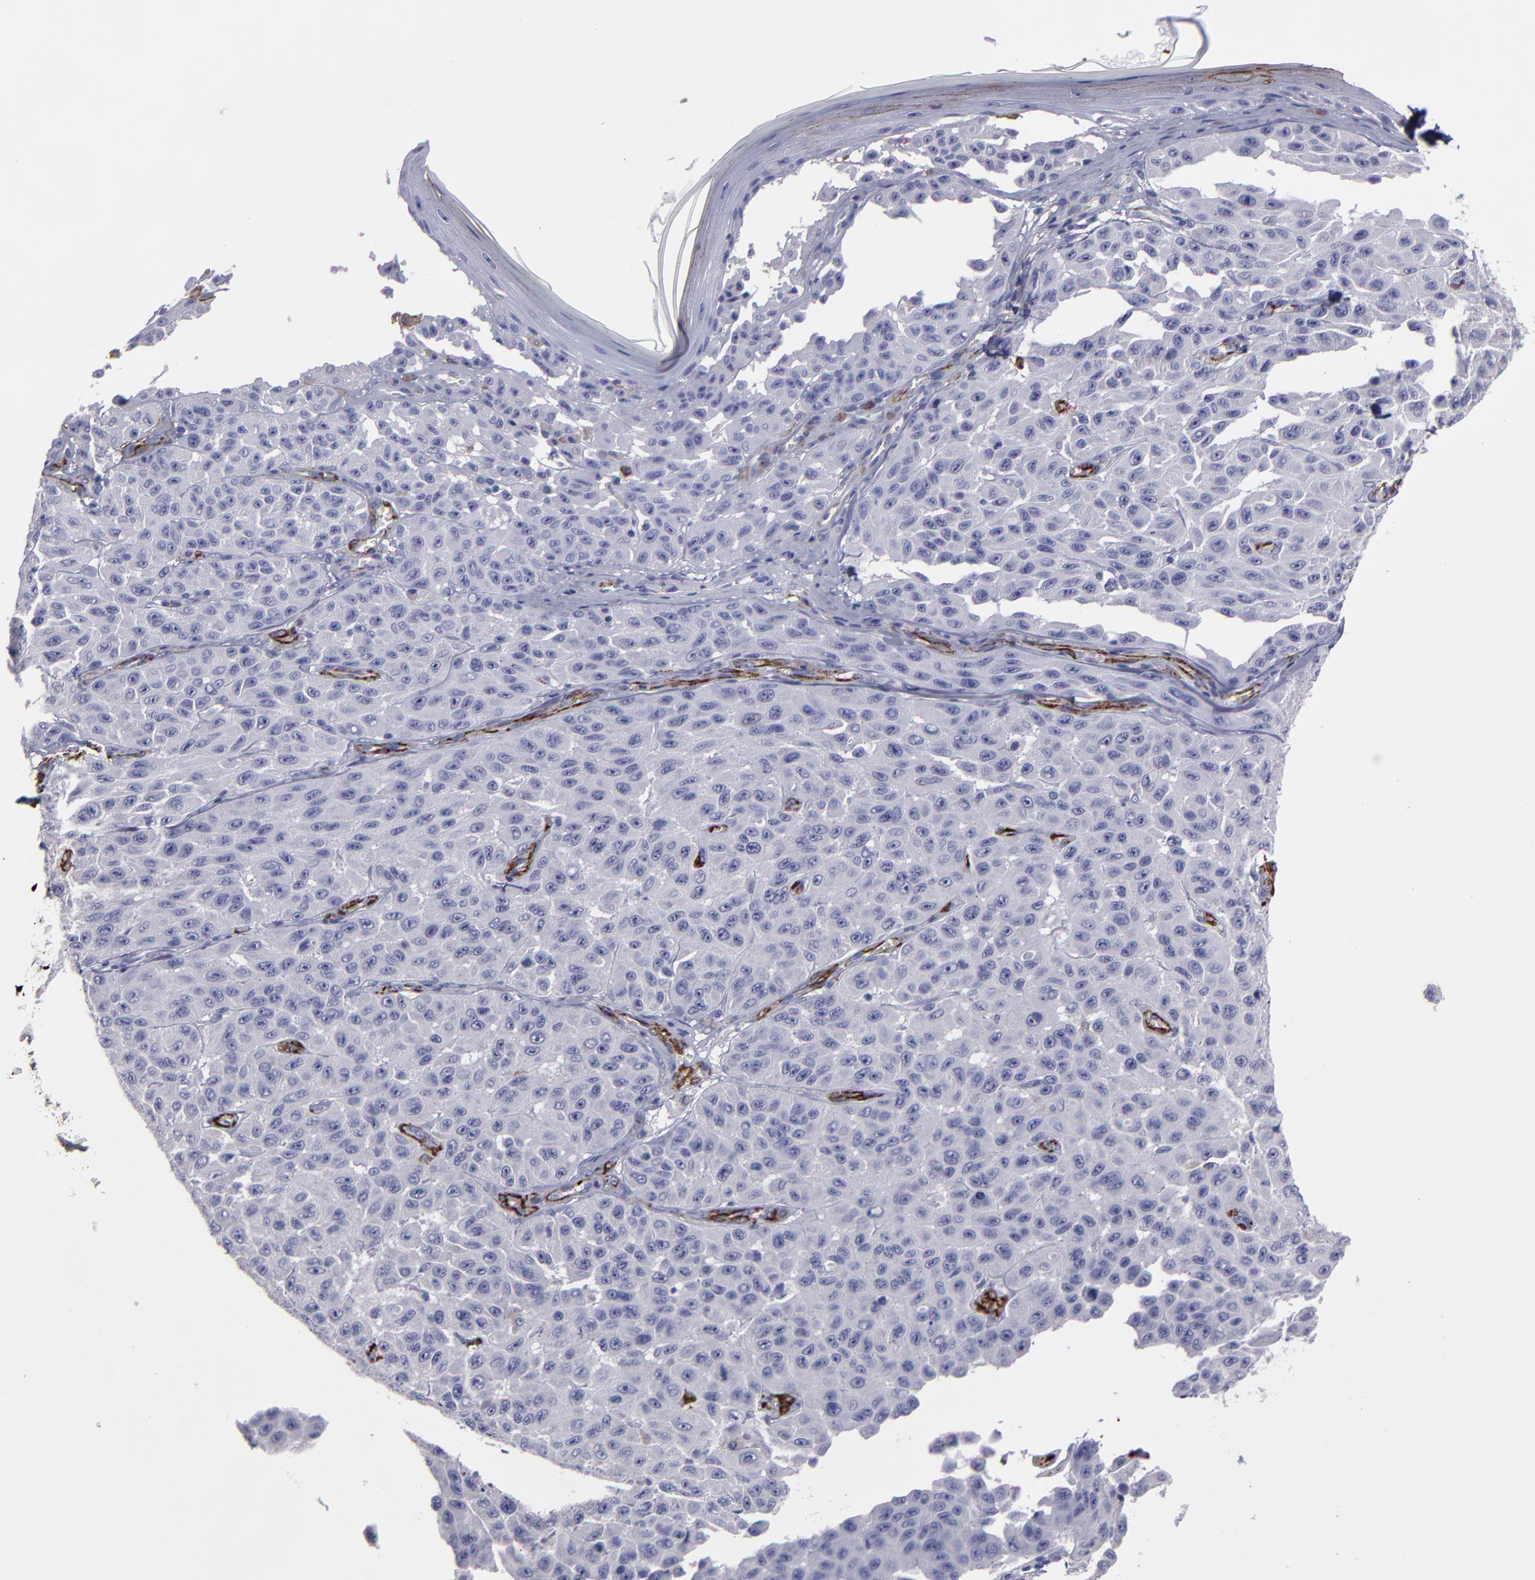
{"staining": {"intensity": "negative", "quantity": "none", "location": "none"}, "tissue": "melanoma", "cell_type": "Tumor cells", "image_type": "cancer", "snomed": [{"axis": "morphology", "description": "Malignant melanoma, NOS"}, {"axis": "topography", "description": "Skin"}], "caption": "Melanoma was stained to show a protein in brown. There is no significant staining in tumor cells. (Brightfield microscopy of DAB (3,3'-diaminobenzidine) IHC at high magnification).", "gene": "CD36", "patient": {"sex": "male", "age": 30}}